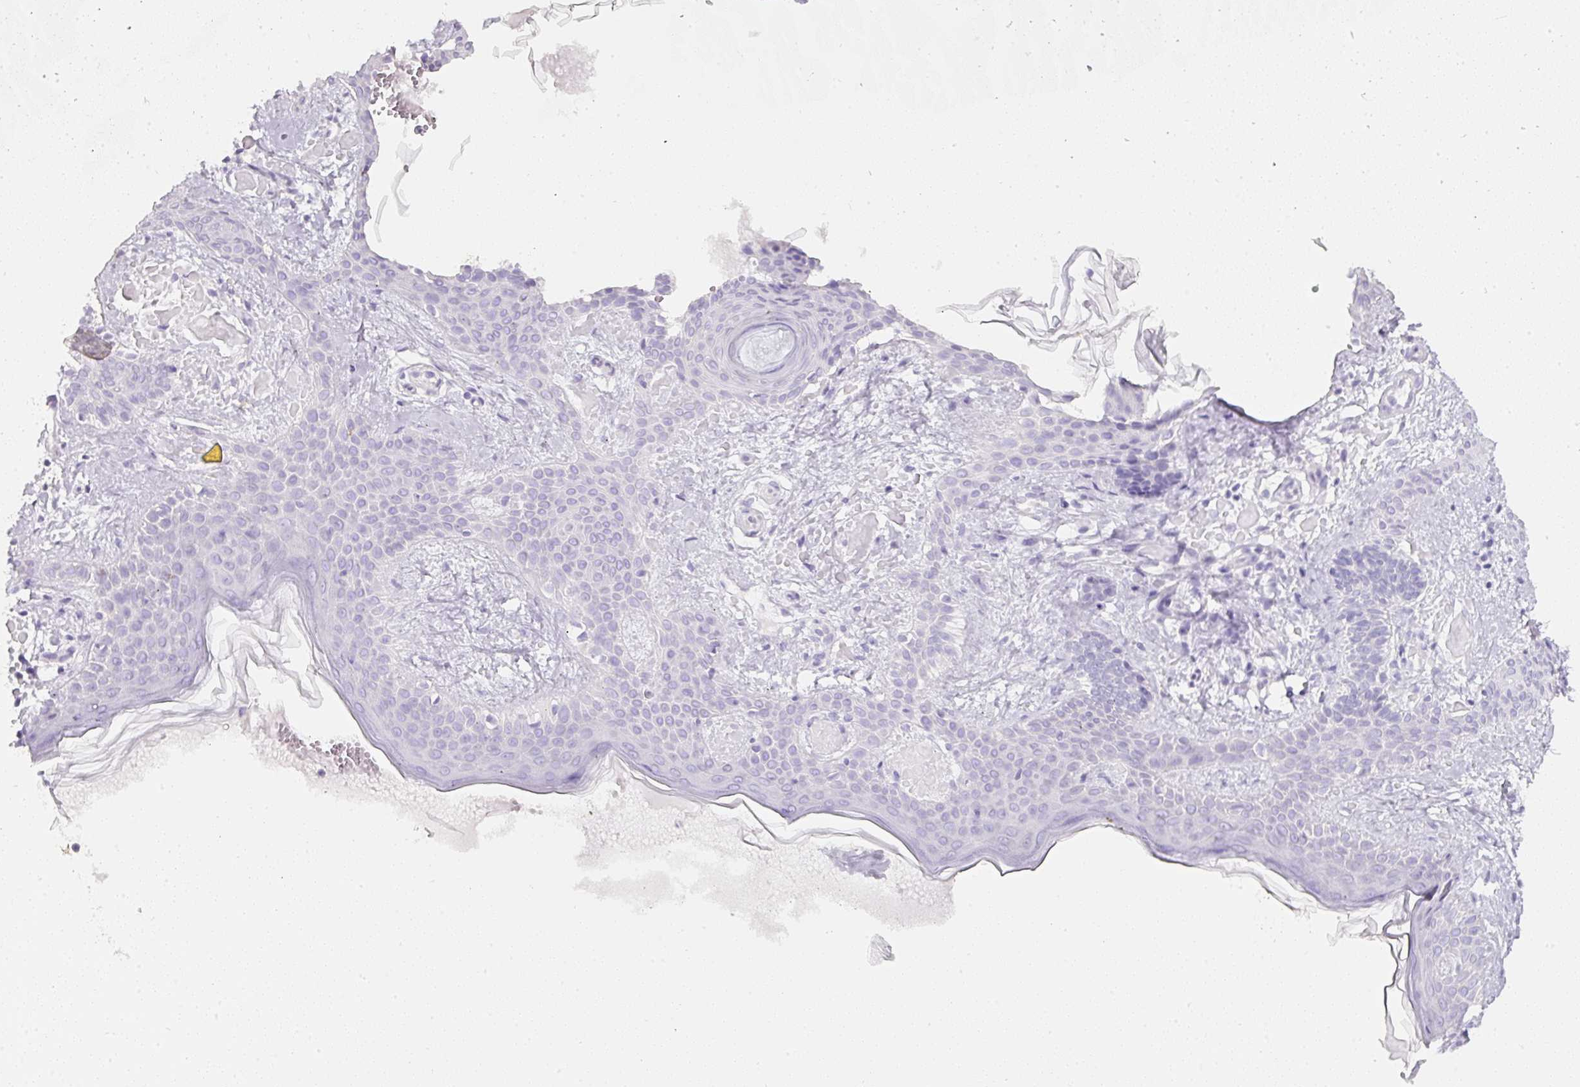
{"staining": {"intensity": "negative", "quantity": "none", "location": "none"}, "tissue": "skin cancer", "cell_type": "Tumor cells", "image_type": "cancer", "snomed": [{"axis": "morphology", "description": "Basal cell carcinoma"}, {"axis": "topography", "description": "Skin"}], "caption": "A high-resolution micrograph shows immunohistochemistry (IHC) staining of skin basal cell carcinoma, which displays no significant staining in tumor cells.", "gene": "SLC2A2", "patient": {"sex": "male", "age": 78}}